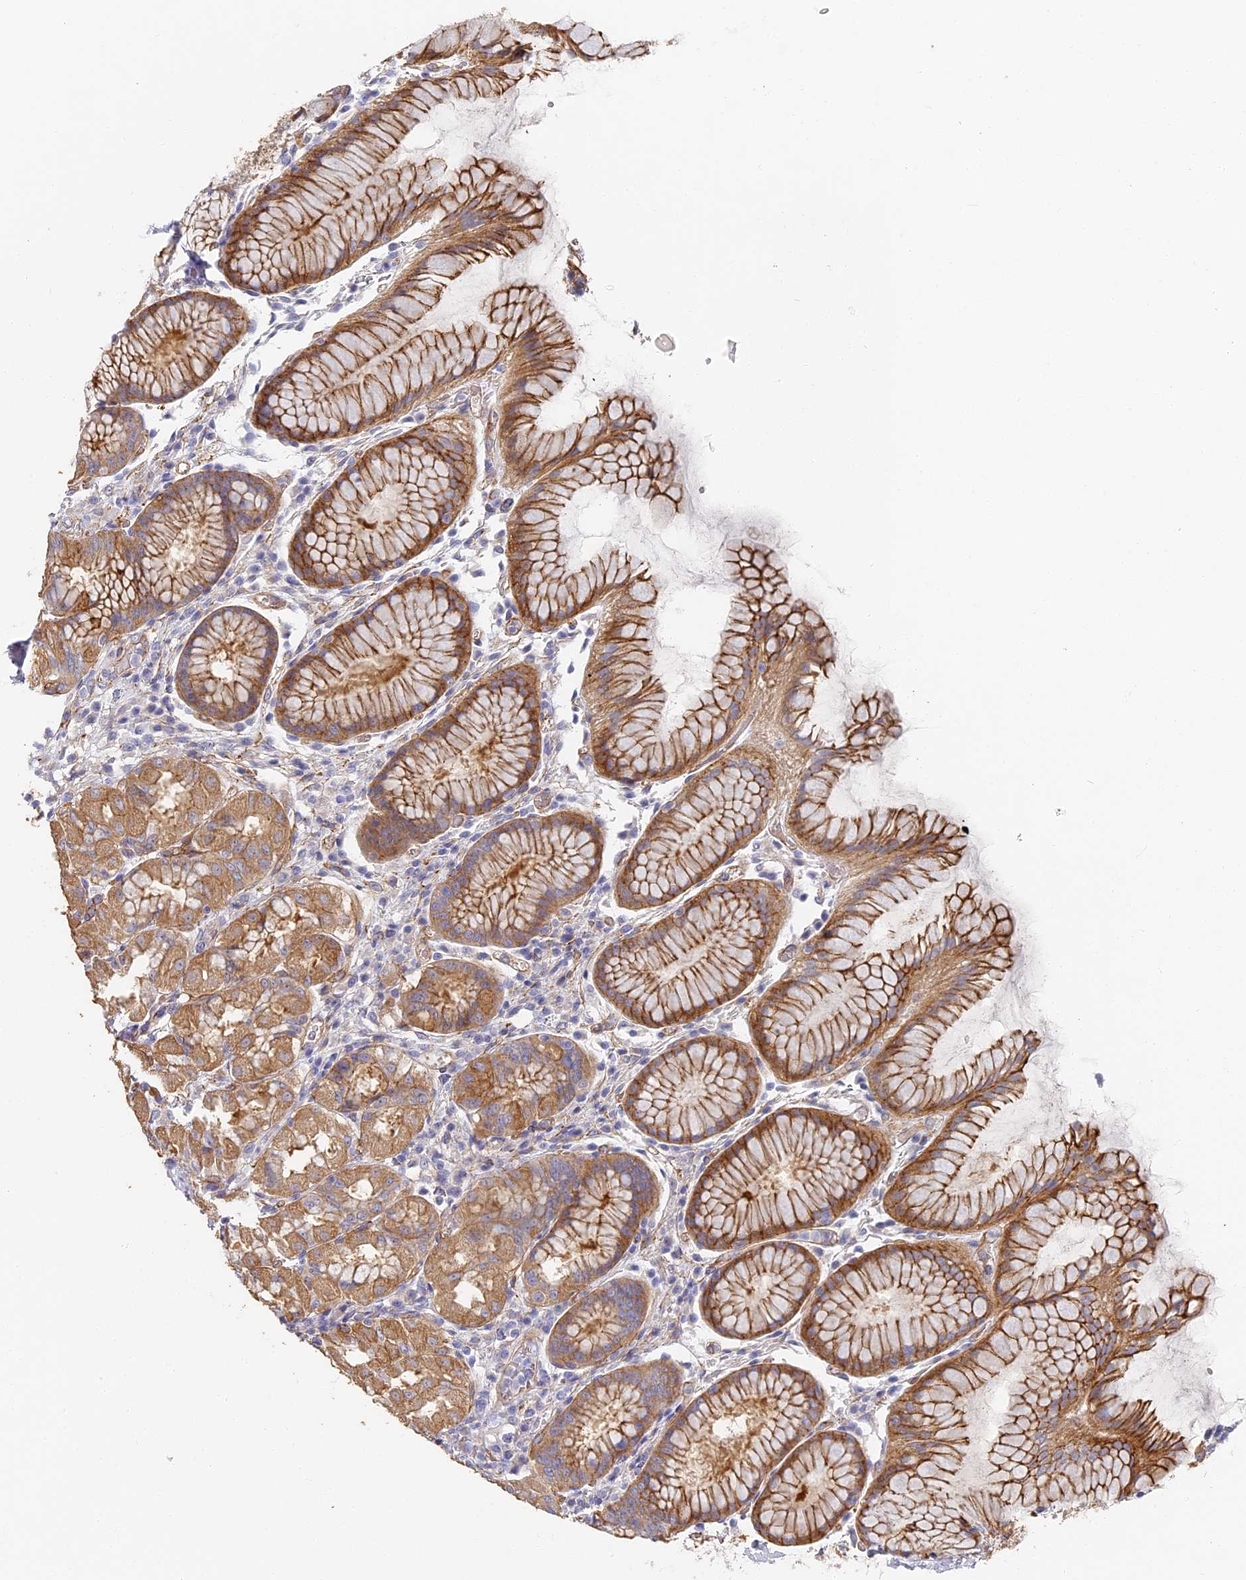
{"staining": {"intensity": "moderate", "quantity": ">75%", "location": "cytoplasmic/membranous"}, "tissue": "stomach", "cell_type": "Glandular cells", "image_type": "normal", "snomed": [{"axis": "morphology", "description": "Normal tissue, NOS"}, {"axis": "topography", "description": "Stomach, lower"}], "caption": "Human stomach stained with a brown dye displays moderate cytoplasmic/membranous positive positivity in about >75% of glandular cells.", "gene": "CCDC30", "patient": {"sex": "female", "age": 56}}